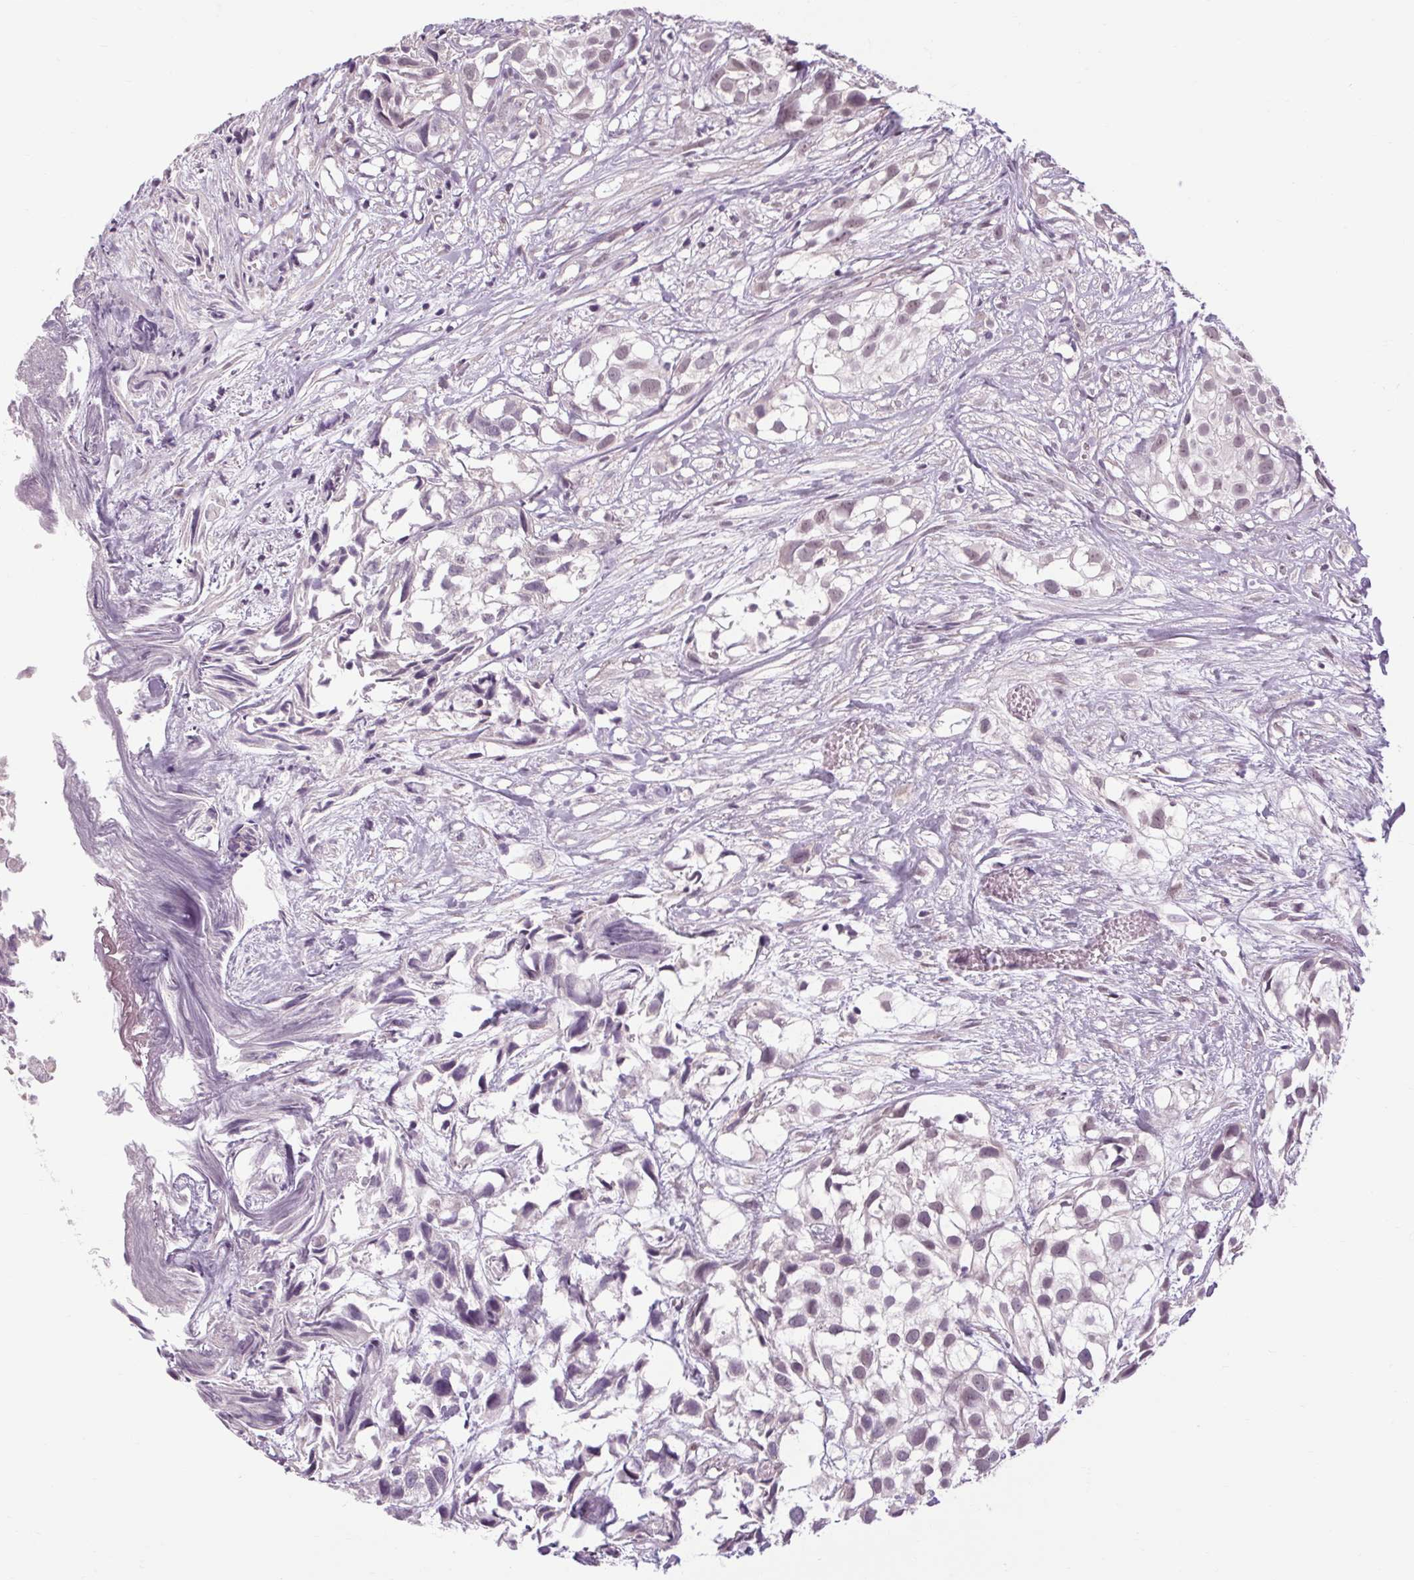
{"staining": {"intensity": "negative", "quantity": "none", "location": "none"}, "tissue": "urothelial cancer", "cell_type": "Tumor cells", "image_type": "cancer", "snomed": [{"axis": "morphology", "description": "Urothelial carcinoma, High grade"}, {"axis": "topography", "description": "Urinary bladder"}], "caption": "Immunohistochemistry (IHC) image of neoplastic tissue: urothelial carcinoma (high-grade) stained with DAB displays no significant protein positivity in tumor cells. (Stains: DAB (3,3'-diaminobenzidine) immunohistochemistry (IHC) with hematoxylin counter stain, Microscopy: brightfield microscopy at high magnification).", "gene": "KLHL40", "patient": {"sex": "male", "age": 56}}